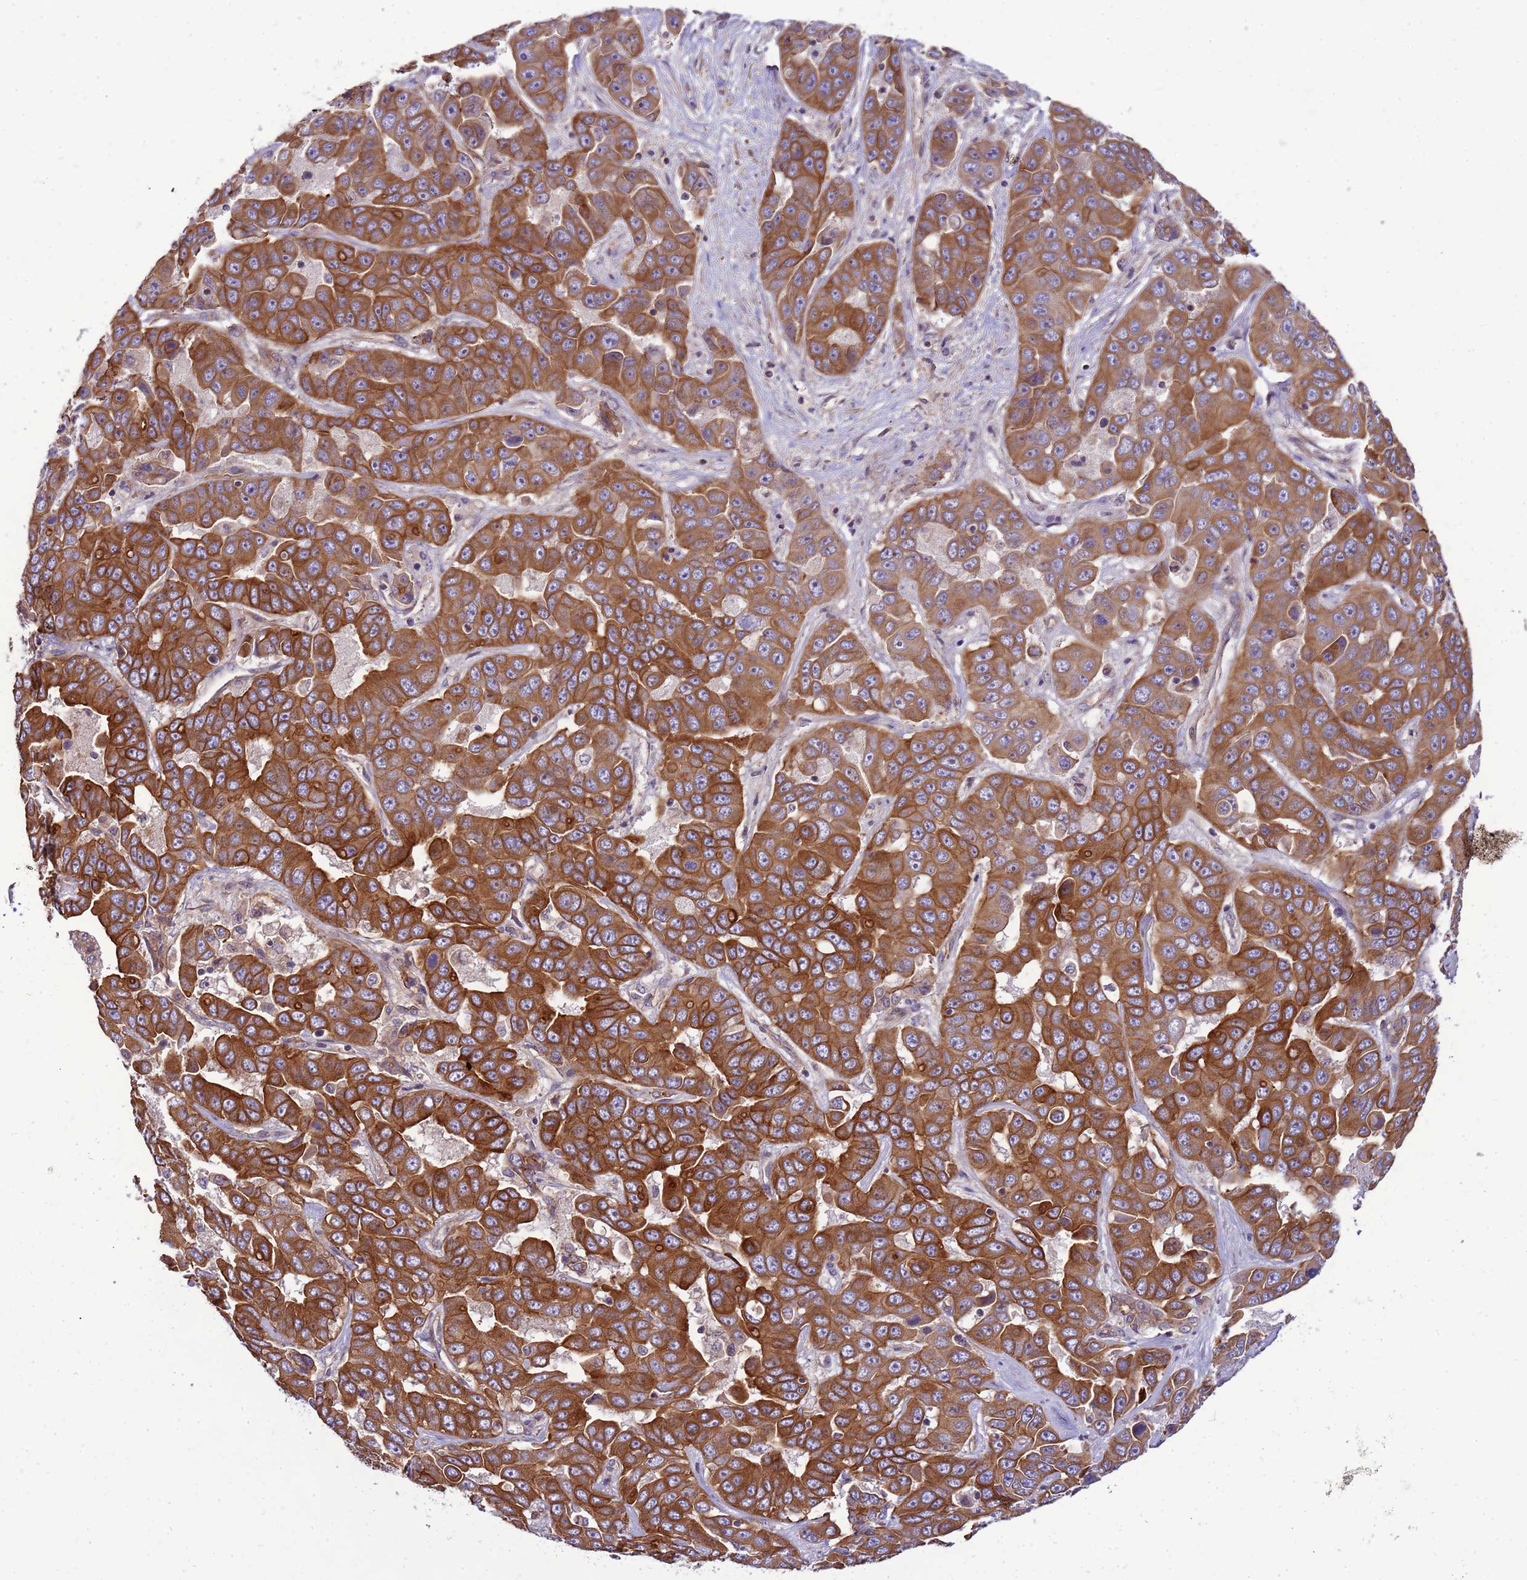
{"staining": {"intensity": "strong", "quantity": ">75%", "location": "cytoplasmic/membranous"}, "tissue": "liver cancer", "cell_type": "Tumor cells", "image_type": "cancer", "snomed": [{"axis": "morphology", "description": "Cholangiocarcinoma"}, {"axis": "topography", "description": "Liver"}], "caption": "Immunohistochemical staining of liver cancer exhibits high levels of strong cytoplasmic/membranous positivity in about >75% of tumor cells.", "gene": "SMCO3", "patient": {"sex": "female", "age": 52}}